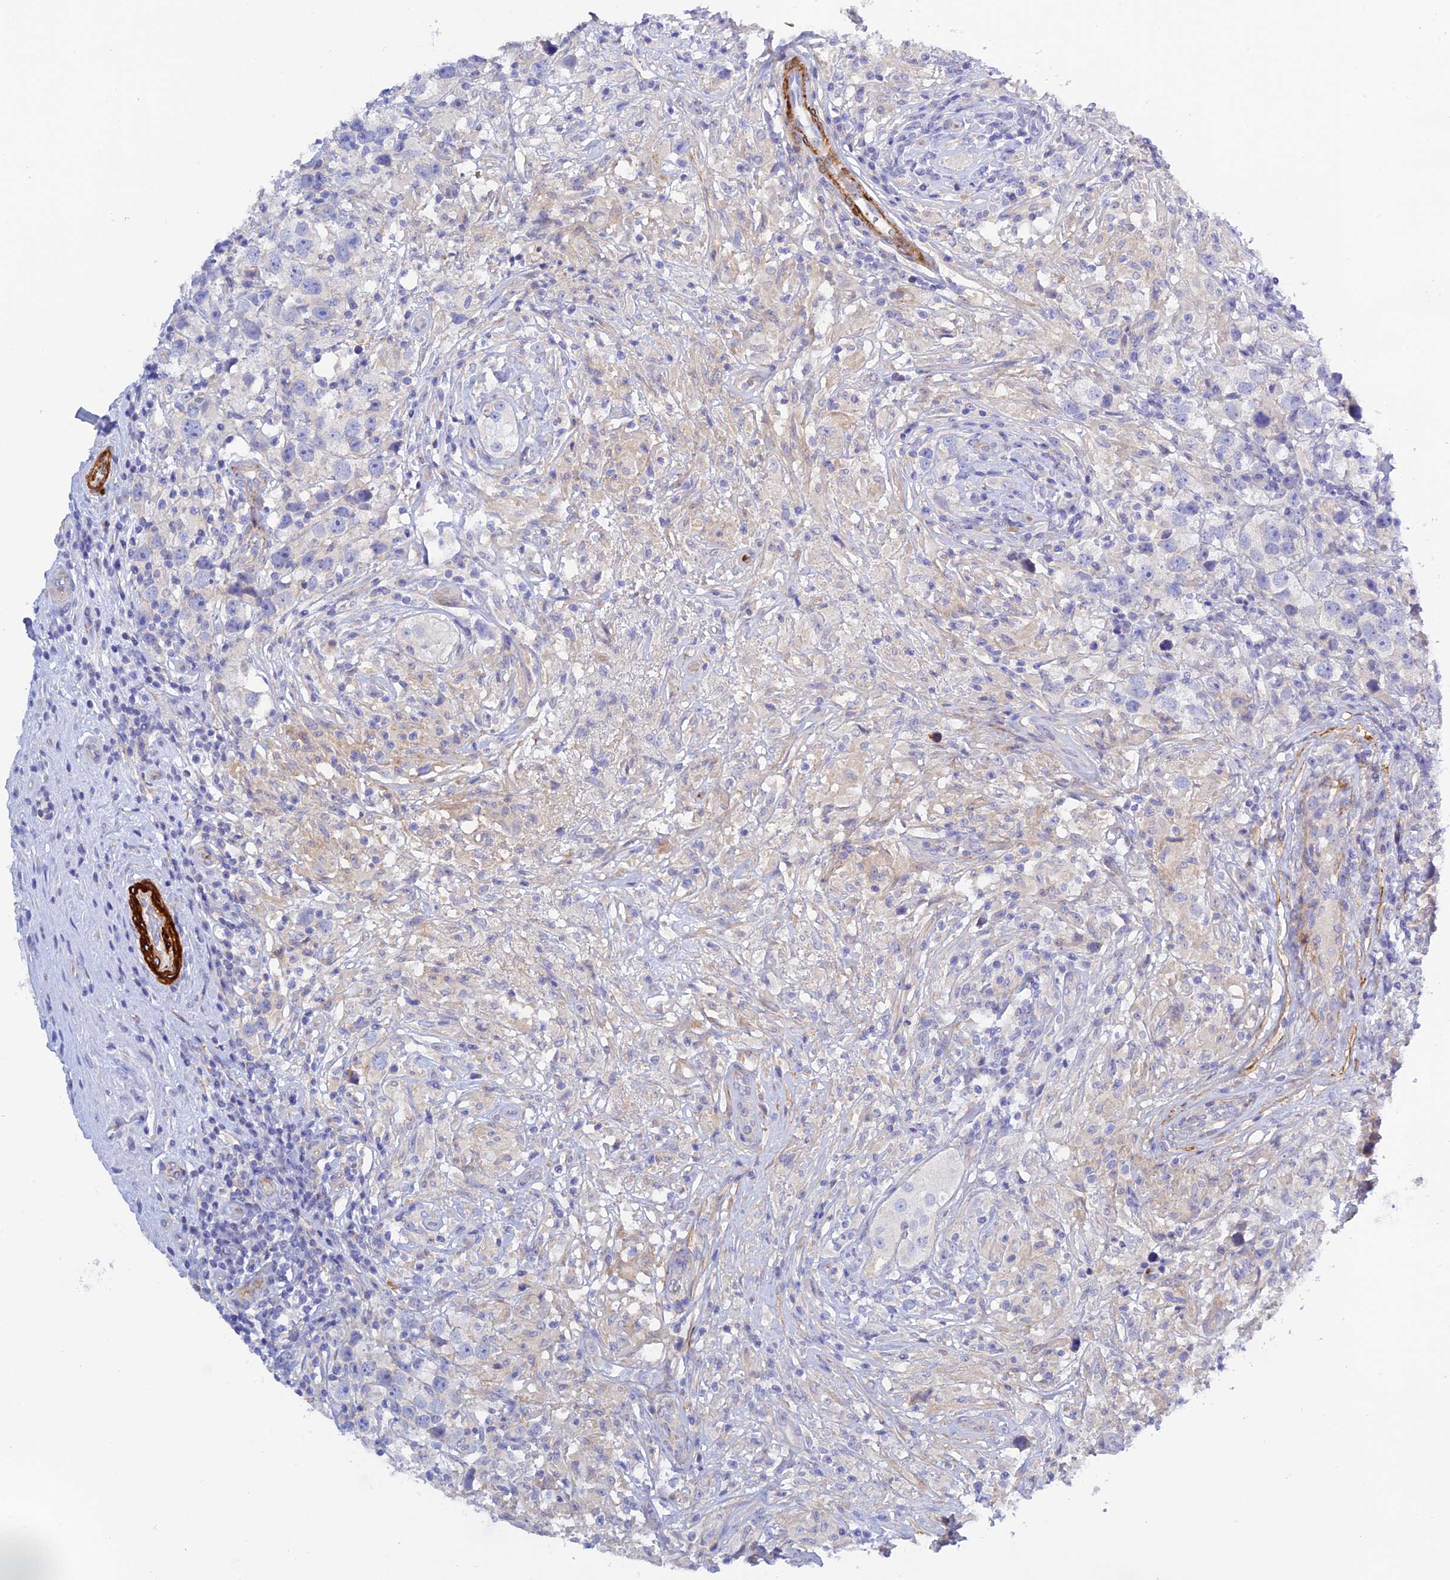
{"staining": {"intensity": "negative", "quantity": "none", "location": "none"}, "tissue": "testis cancer", "cell_type": "Tumor cells", "image_type": "cancer", "snomed": [{"axis": "morphology", "description": "Seminoma, NOS"}, {"axis": "topography", "description": "Testis"}], "caption": "DAB (3,3'-diaminobenzidine) immunohistochemical staining of human testis cancer exhibits no significant expression in tumor cells.", "gene": "ZDHHC16", "patient": {"sex": "male", "age": 49}}